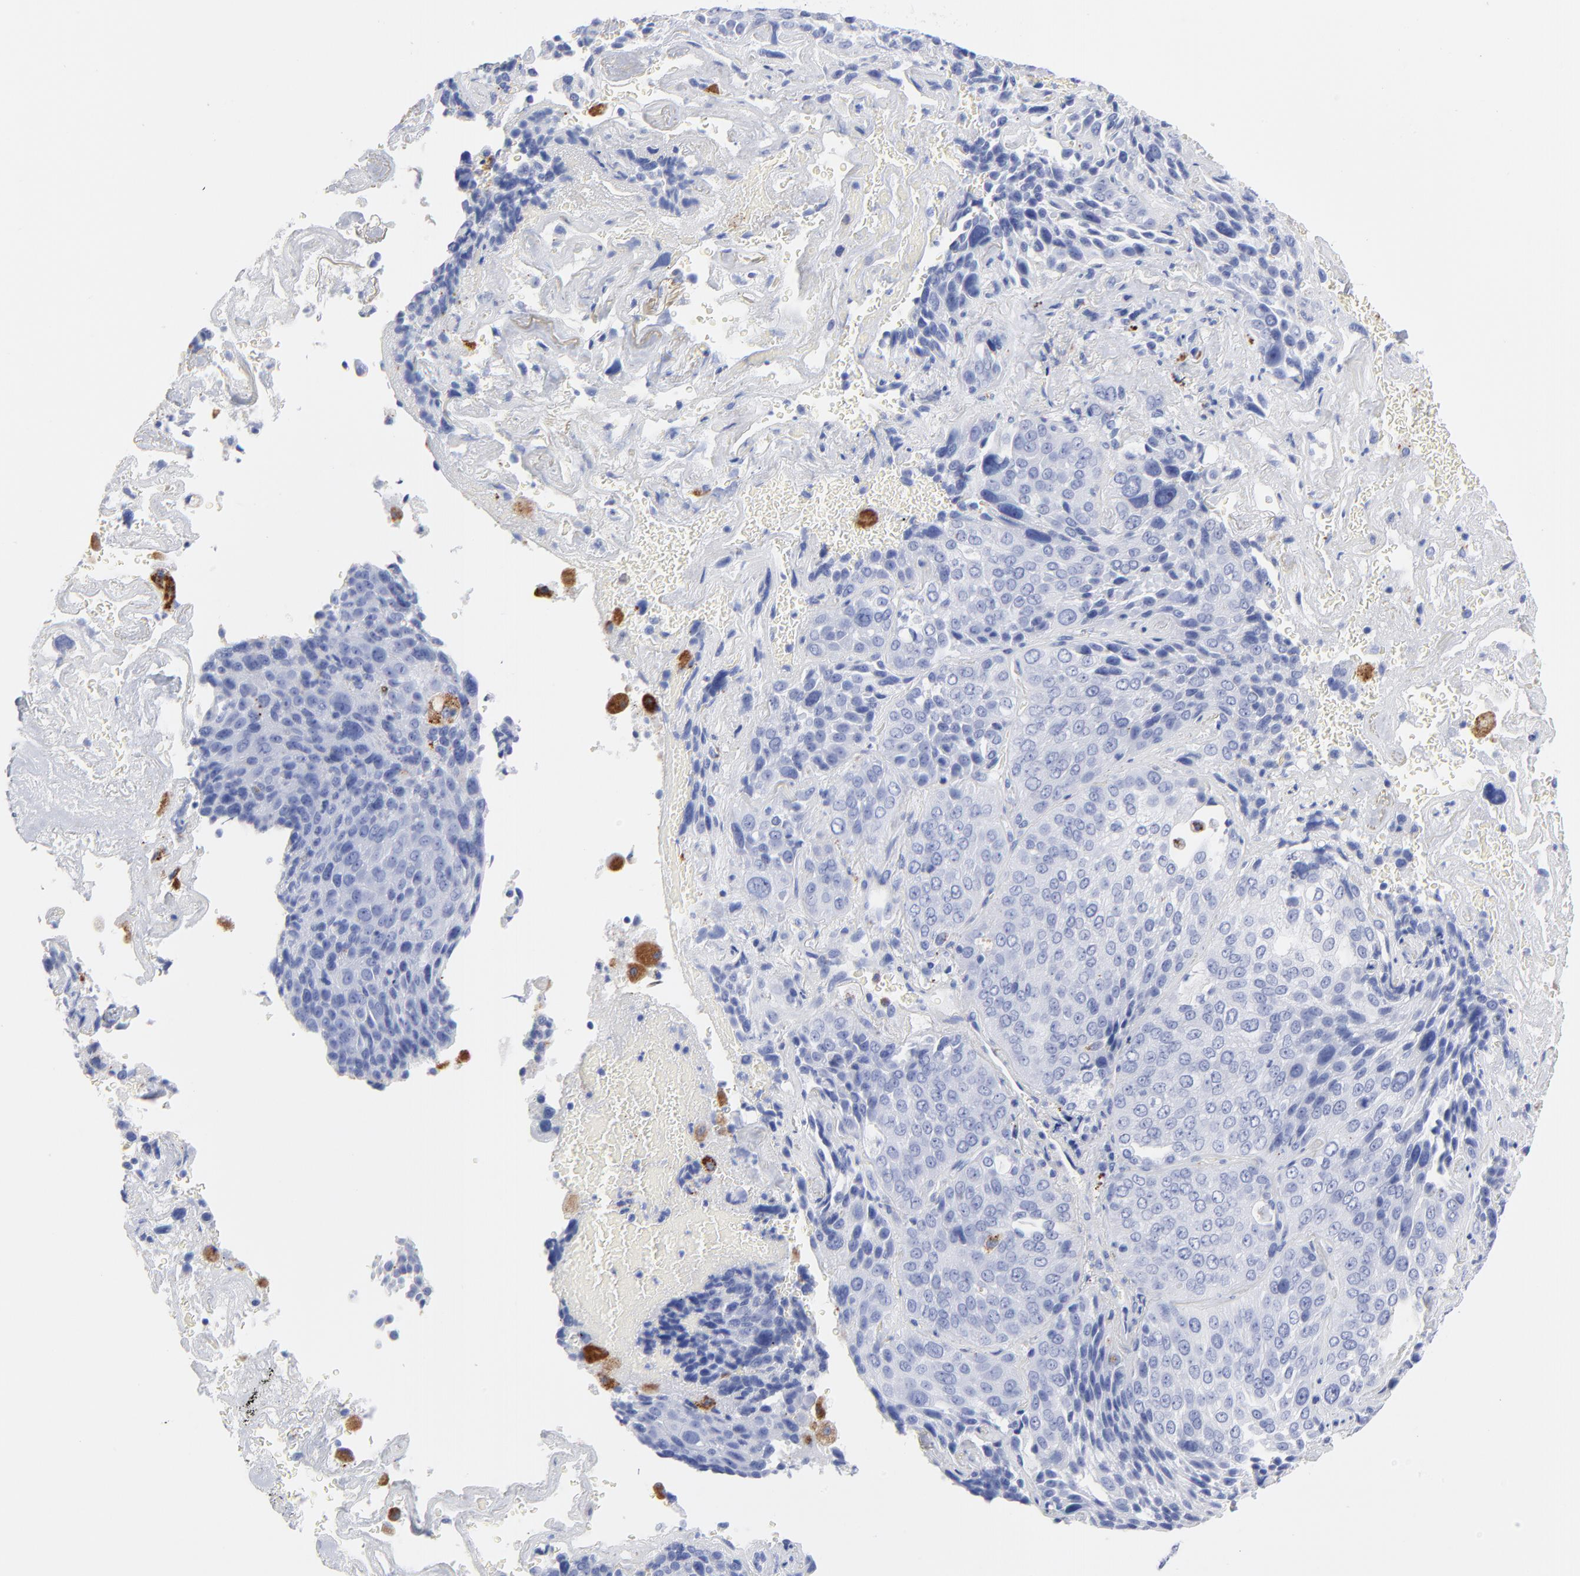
{"staining": {"intensity": "negative", "quantity": "none", "location": "none"}, "tissue": "lung cancer", "cell_type": "Tumor cells", "image_type": "cancer", "snomed": [{"axis": "morphology", "description": "Squamous cell carcinoma, NOS"}, {"axis": "topography", "description": "Lung"}], "caption": "A photomicrograph of human lung squamous cell carcinoma is negative for staining in tumor cells.", "gene": "CPVL", "patient": {"sex": "male", "age": 54}}